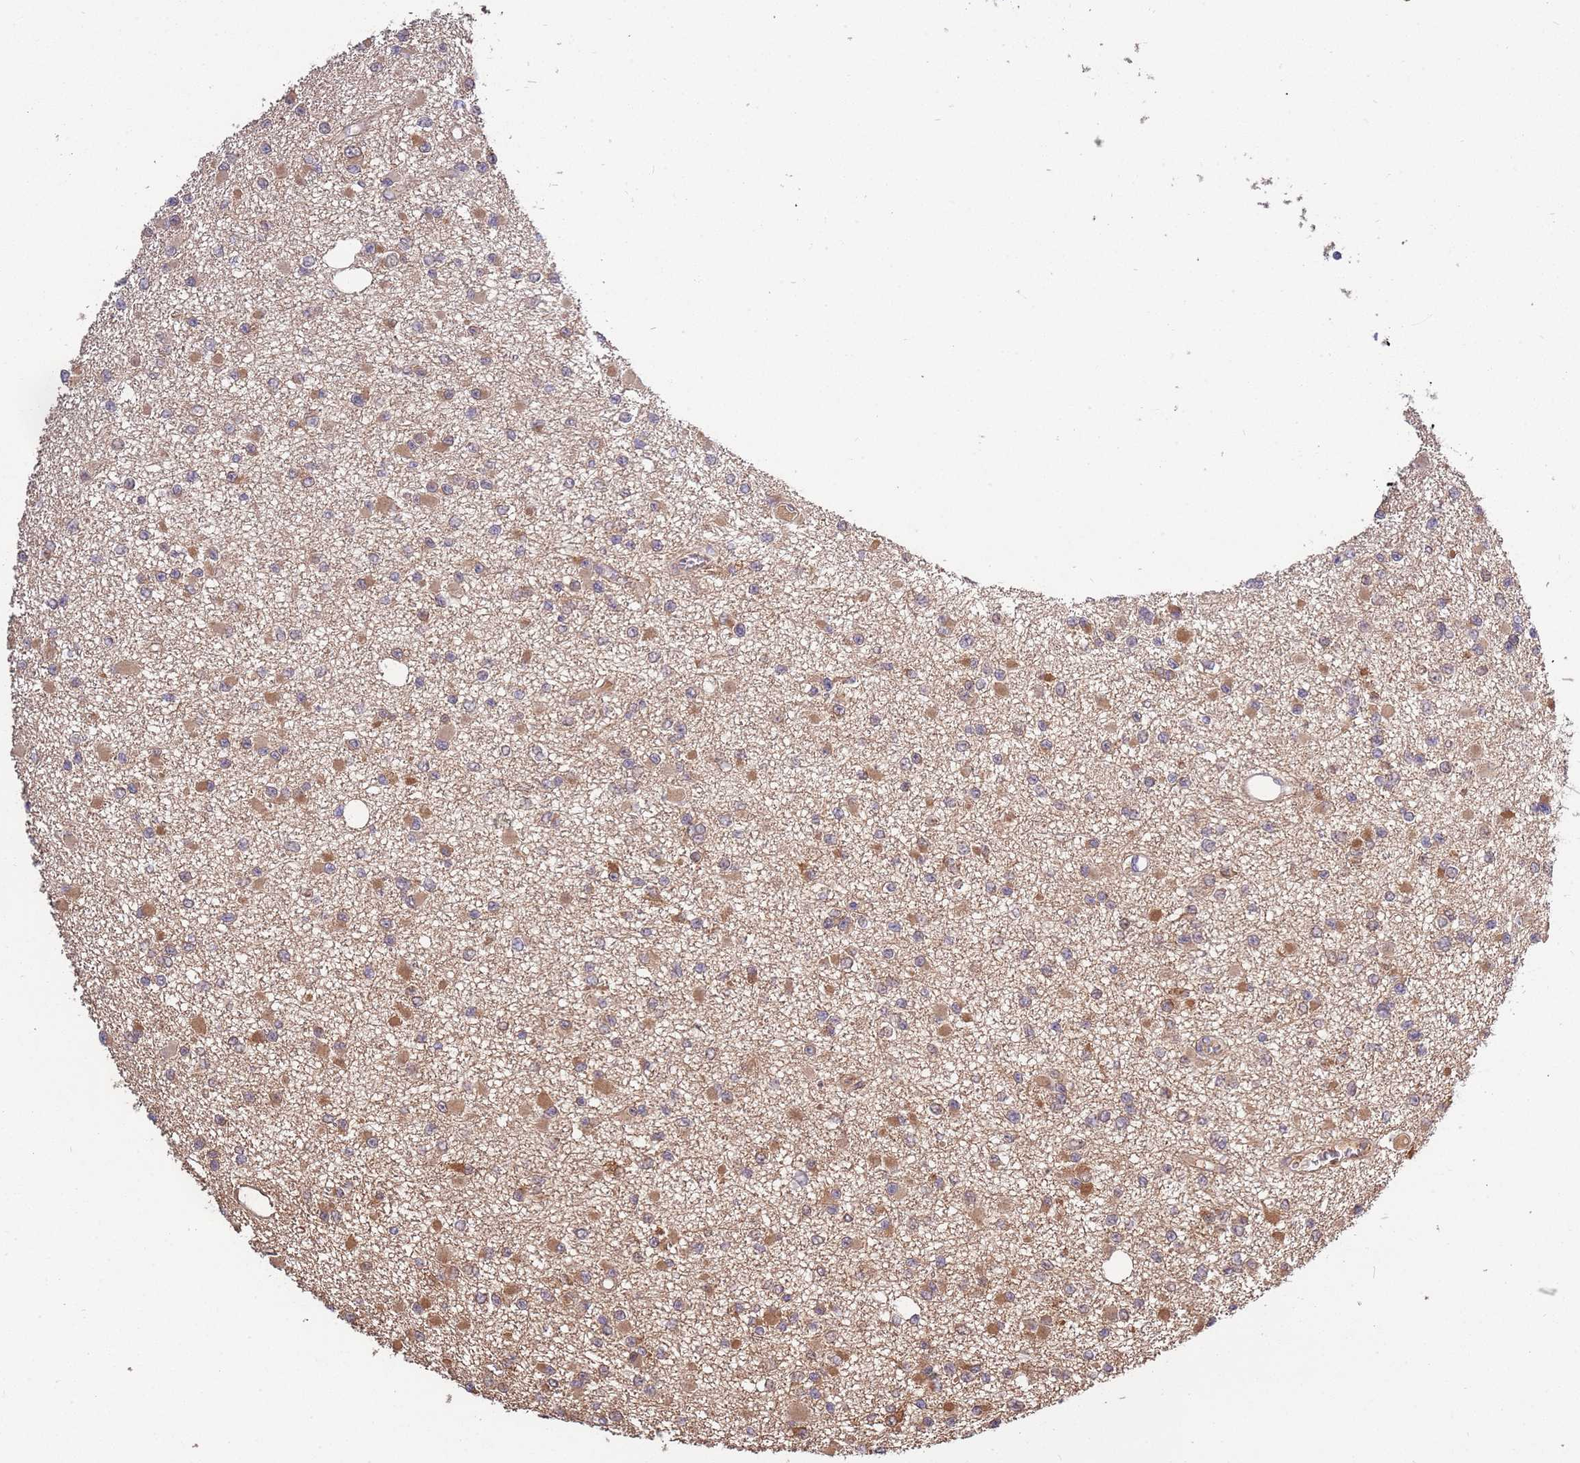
{"staining": {"intensity": "moderate", "quantity": "<25%", "location": "cytoplasmic/membranous"}, "tissue": "glioma", "cell_type": "Tumor cells", "image_type": "cancer", "snomed": [{"axis": "morphology", "description": "Glioma, malignant, Low grade"}, {"axis": "topography", "description": "Brain"}], "caption": "Immunohistochemistry histopathology image of malignant glioma (low-grade) stained for a protein (brown), which demonstrates low levels of moderate cytoplasmic/membranous staining in about <25% of tumor cells.", "gene": "ZNF665", "patient": {"sex": "female", "age": 22}}